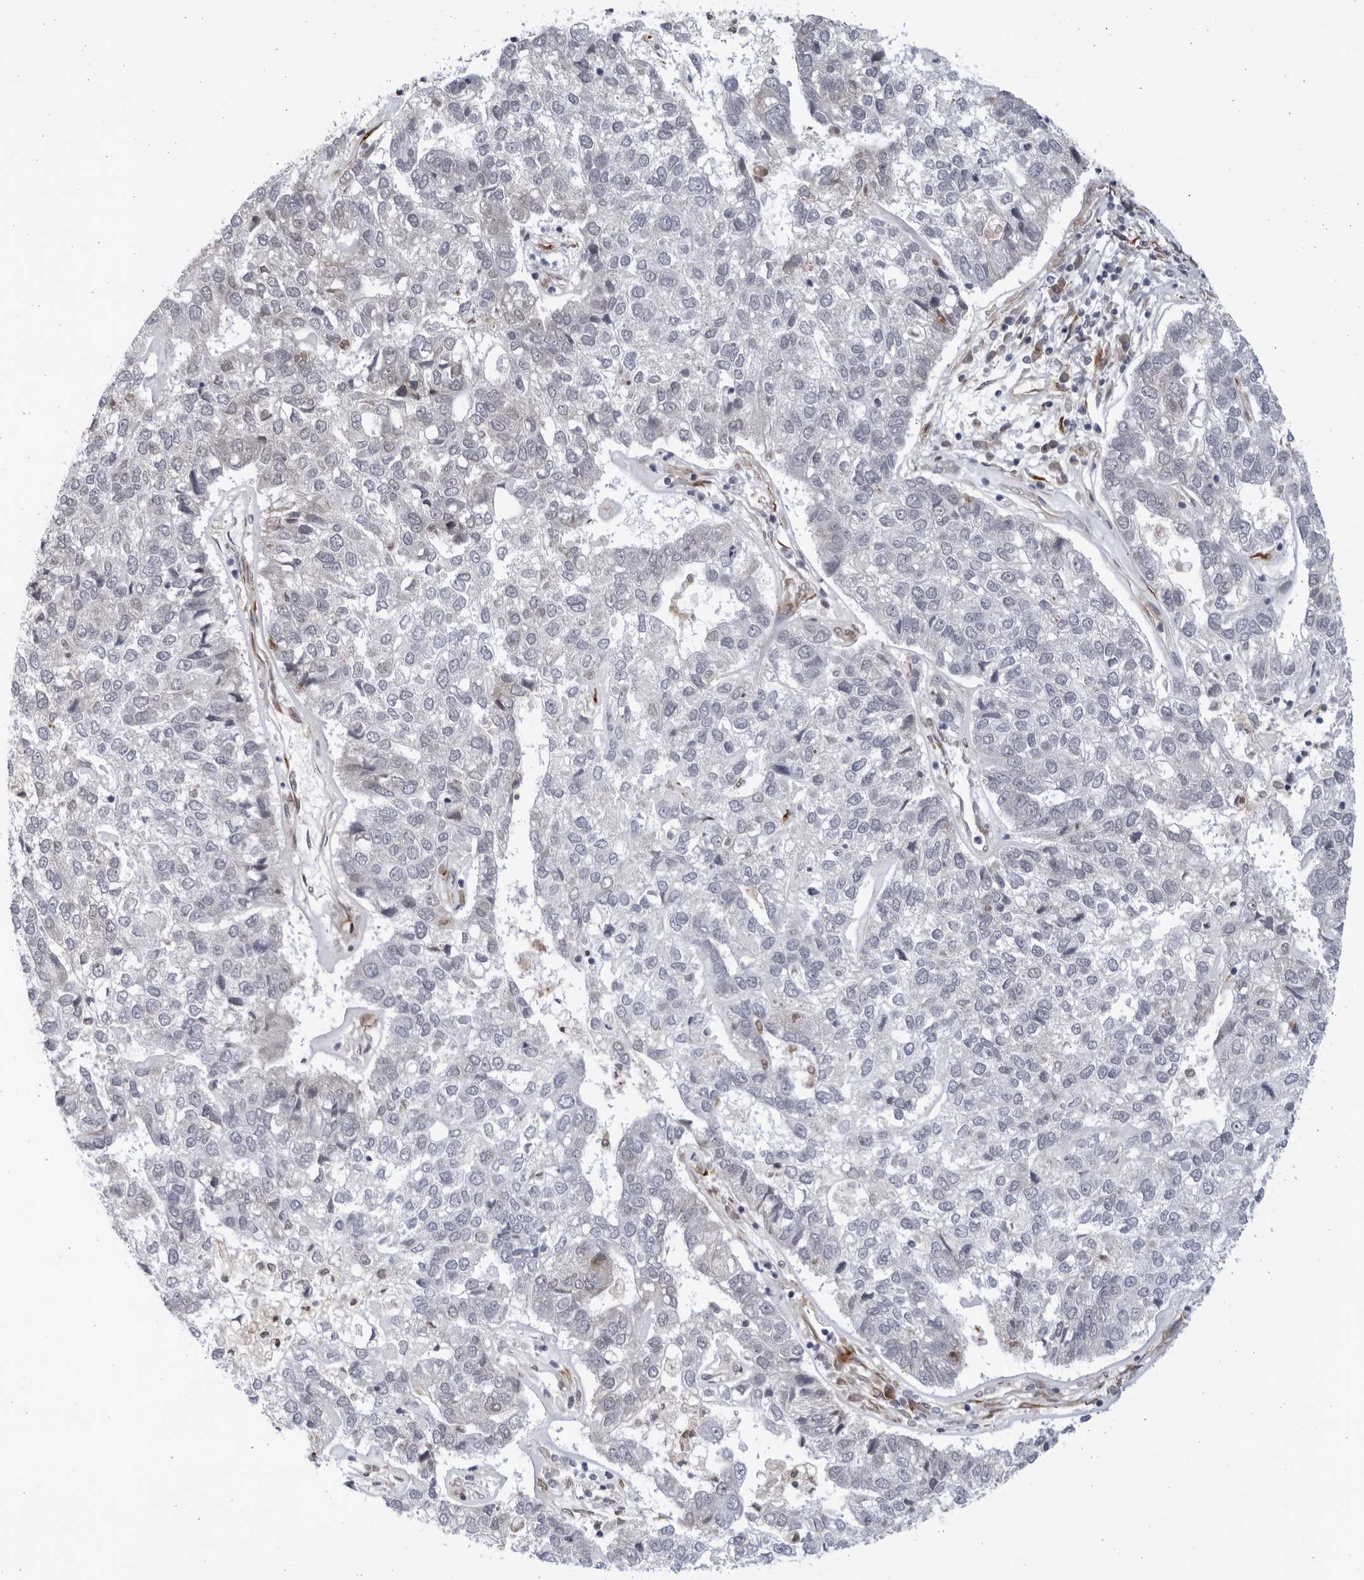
{"staining": {"intensity": "negative", "quantity": "none", "location": "none"}, "tissue": "pancreatic cancer", "cell_type": "Tumor cells", "image_type": "cancer", "snomed": [{"axis": "morphology", "description": "Adenocarcinoma, NOS"}, {"axis": "topography", "description": "Pancreas"}], "caption": "This is an immunohistochemistry photomicrograph of human pancreatic cancer (adenocarcinoma). There is no staining in tumor cells.", "gene": "BMP2K", "patient": {"sex": "female", "age": 61}}